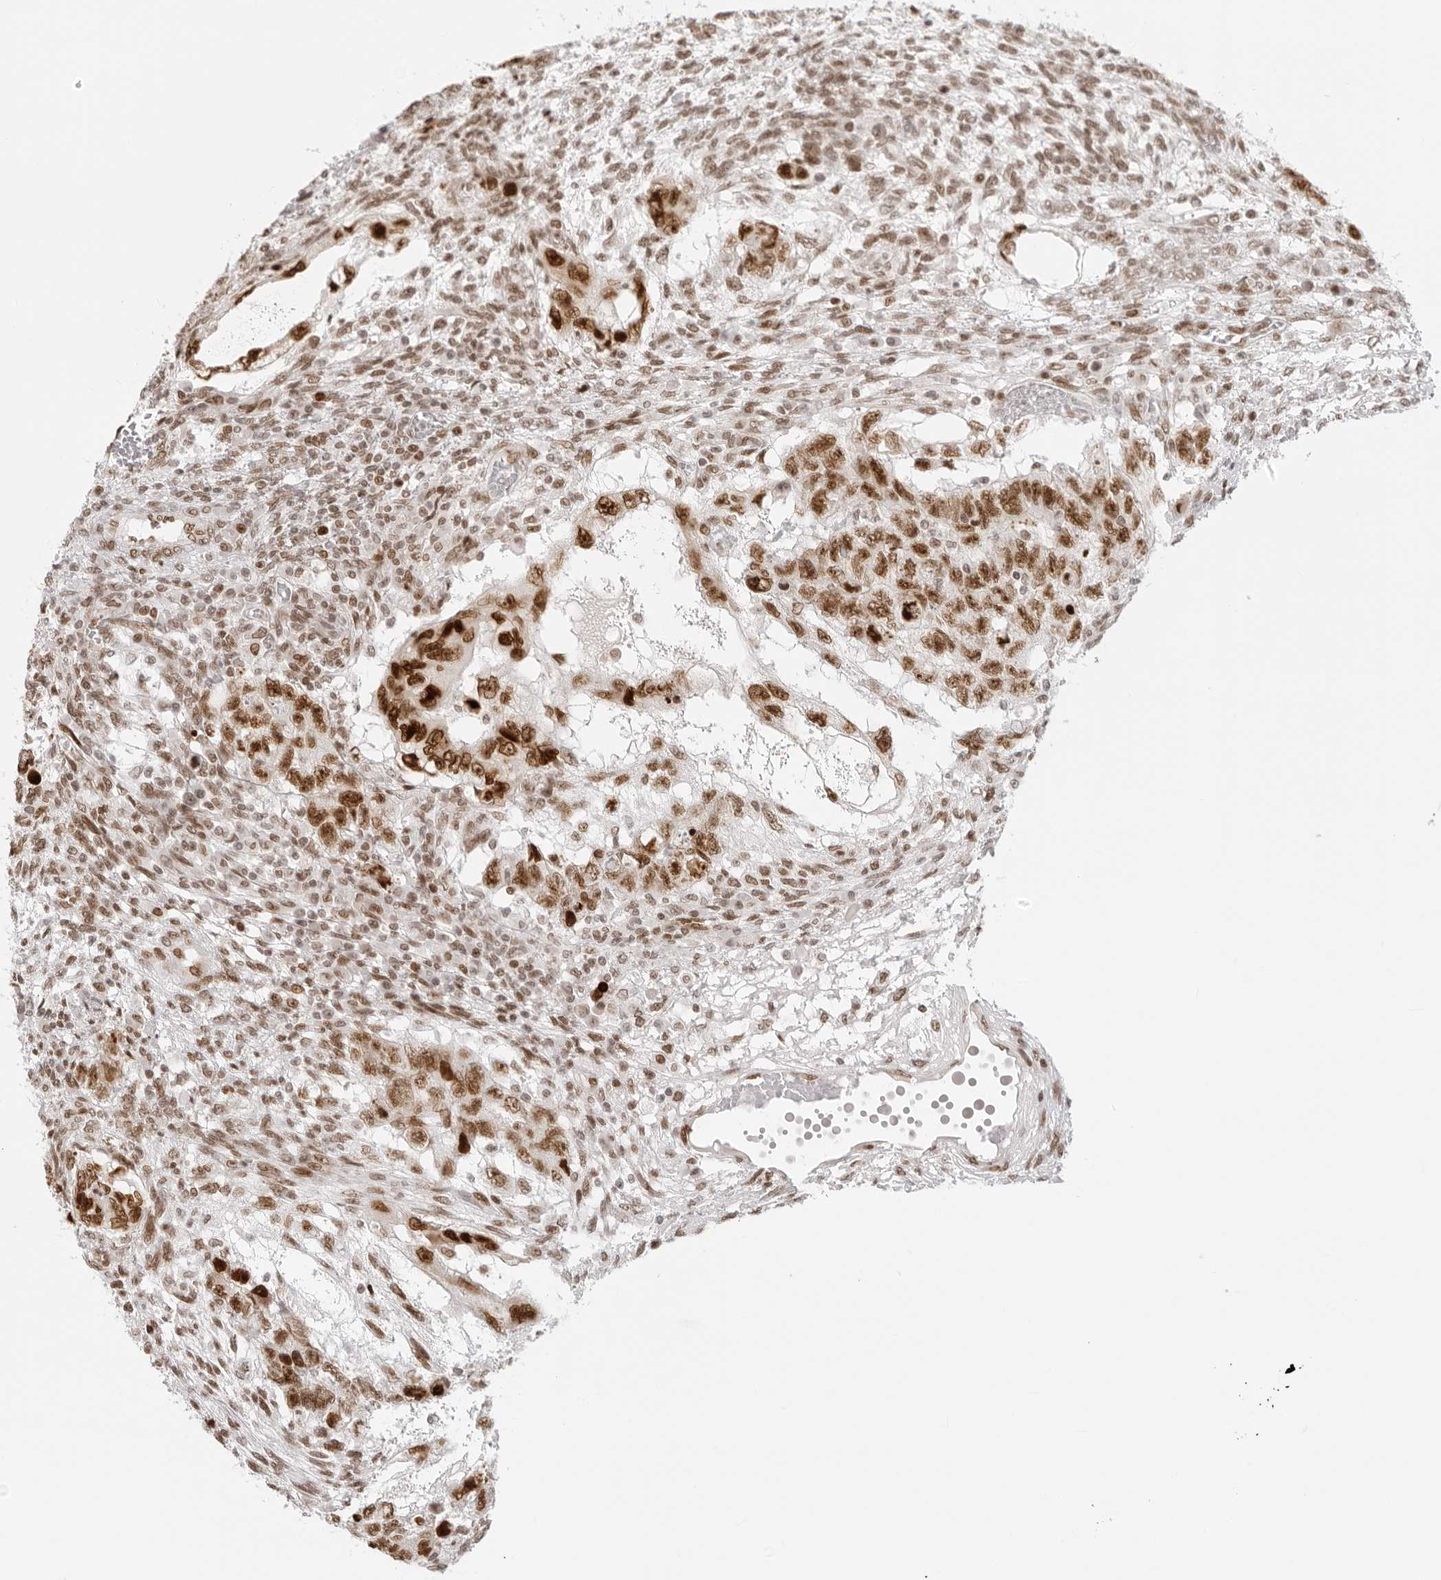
{"staining": {"intensity": "moderate", "quantity": ">75%", "location": "nuclear"}, "tissue": "testis cancer", "cell_type": "Tumor cells", "image_type": "cancer", "snomed": [{"axis": "morphology", "description": "Normal tissue, NOS"}, {"axis": "morphology", "description": "Carcinoma, Embryonal, NOS"}, {"axis": "topography", "description": "Testis"}], "caption": "Brown immunohistochemical staining in human testis cancer (embryonal carcinoma) demonstrates moderate nuclear expression in about >75% of tumor cells.", "gene": "RCC1", "patient": {"sex": "male", "age": 36}}